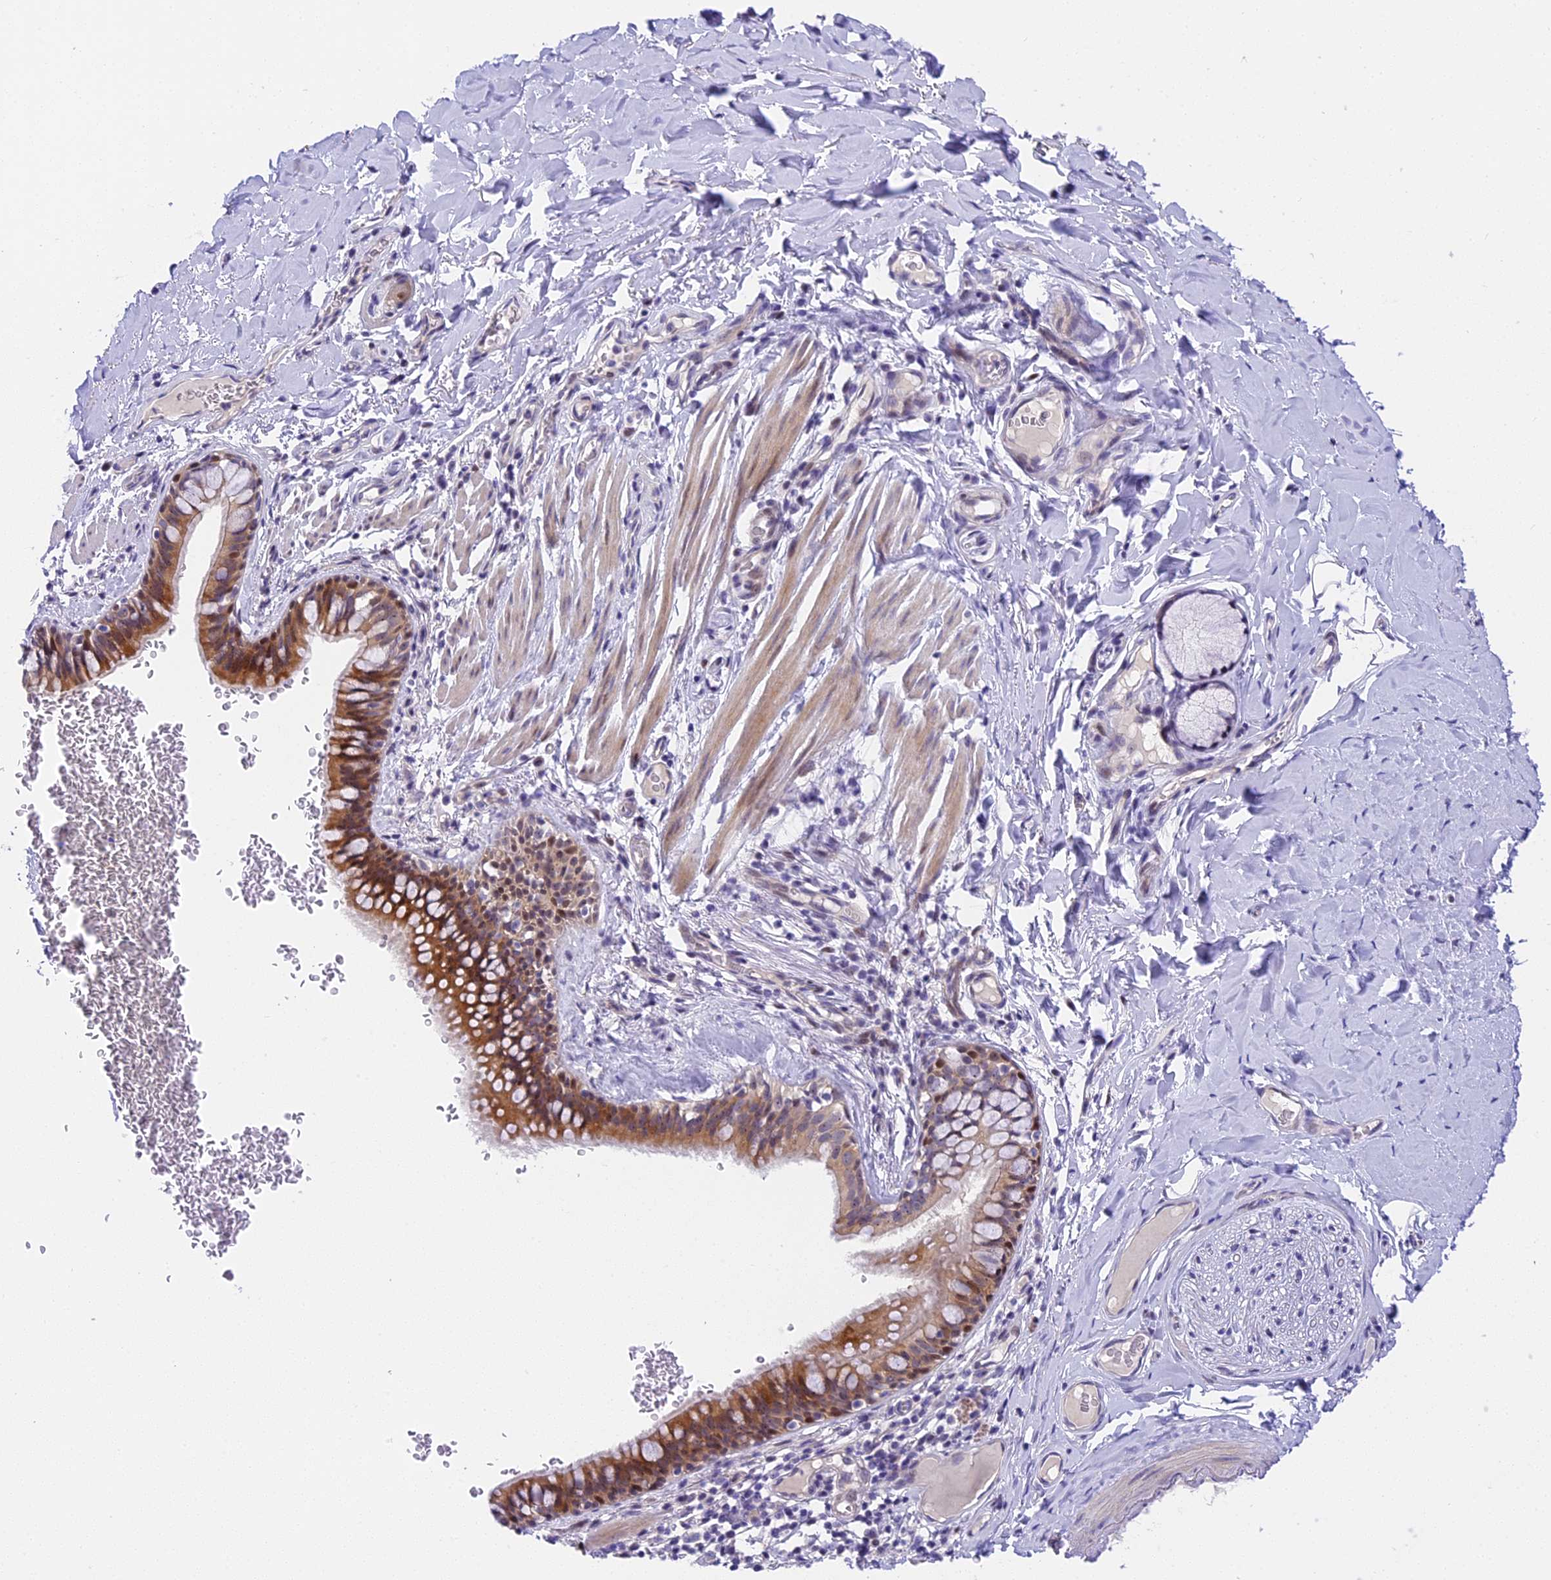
{"staining": {"intensity": "moderate", "quantity": ">75%", "location": "cytoplasmic/membranous,nuclear"}, "tissue": "bronchus", "cell_type": "Respiratory epithelial cells", "image_type": "normal", "snomed": [{"axis": "morphology", "description": "Normal tissue, NOS"}, {"axis": "topography", "description": "Cartilage tissue"}, {"axis": "topography", "description": "Bronchus"}], "caption": "This image exhibits immunohistochemistry (IHC) staining of normal human bronchus, with medium moderate cytoplasmic/membranous,nuclear expression in approximately >75% of respiratory epithelial cells.", "gene": "MIDN", "patient": {"sex": "female", "age": 36}}